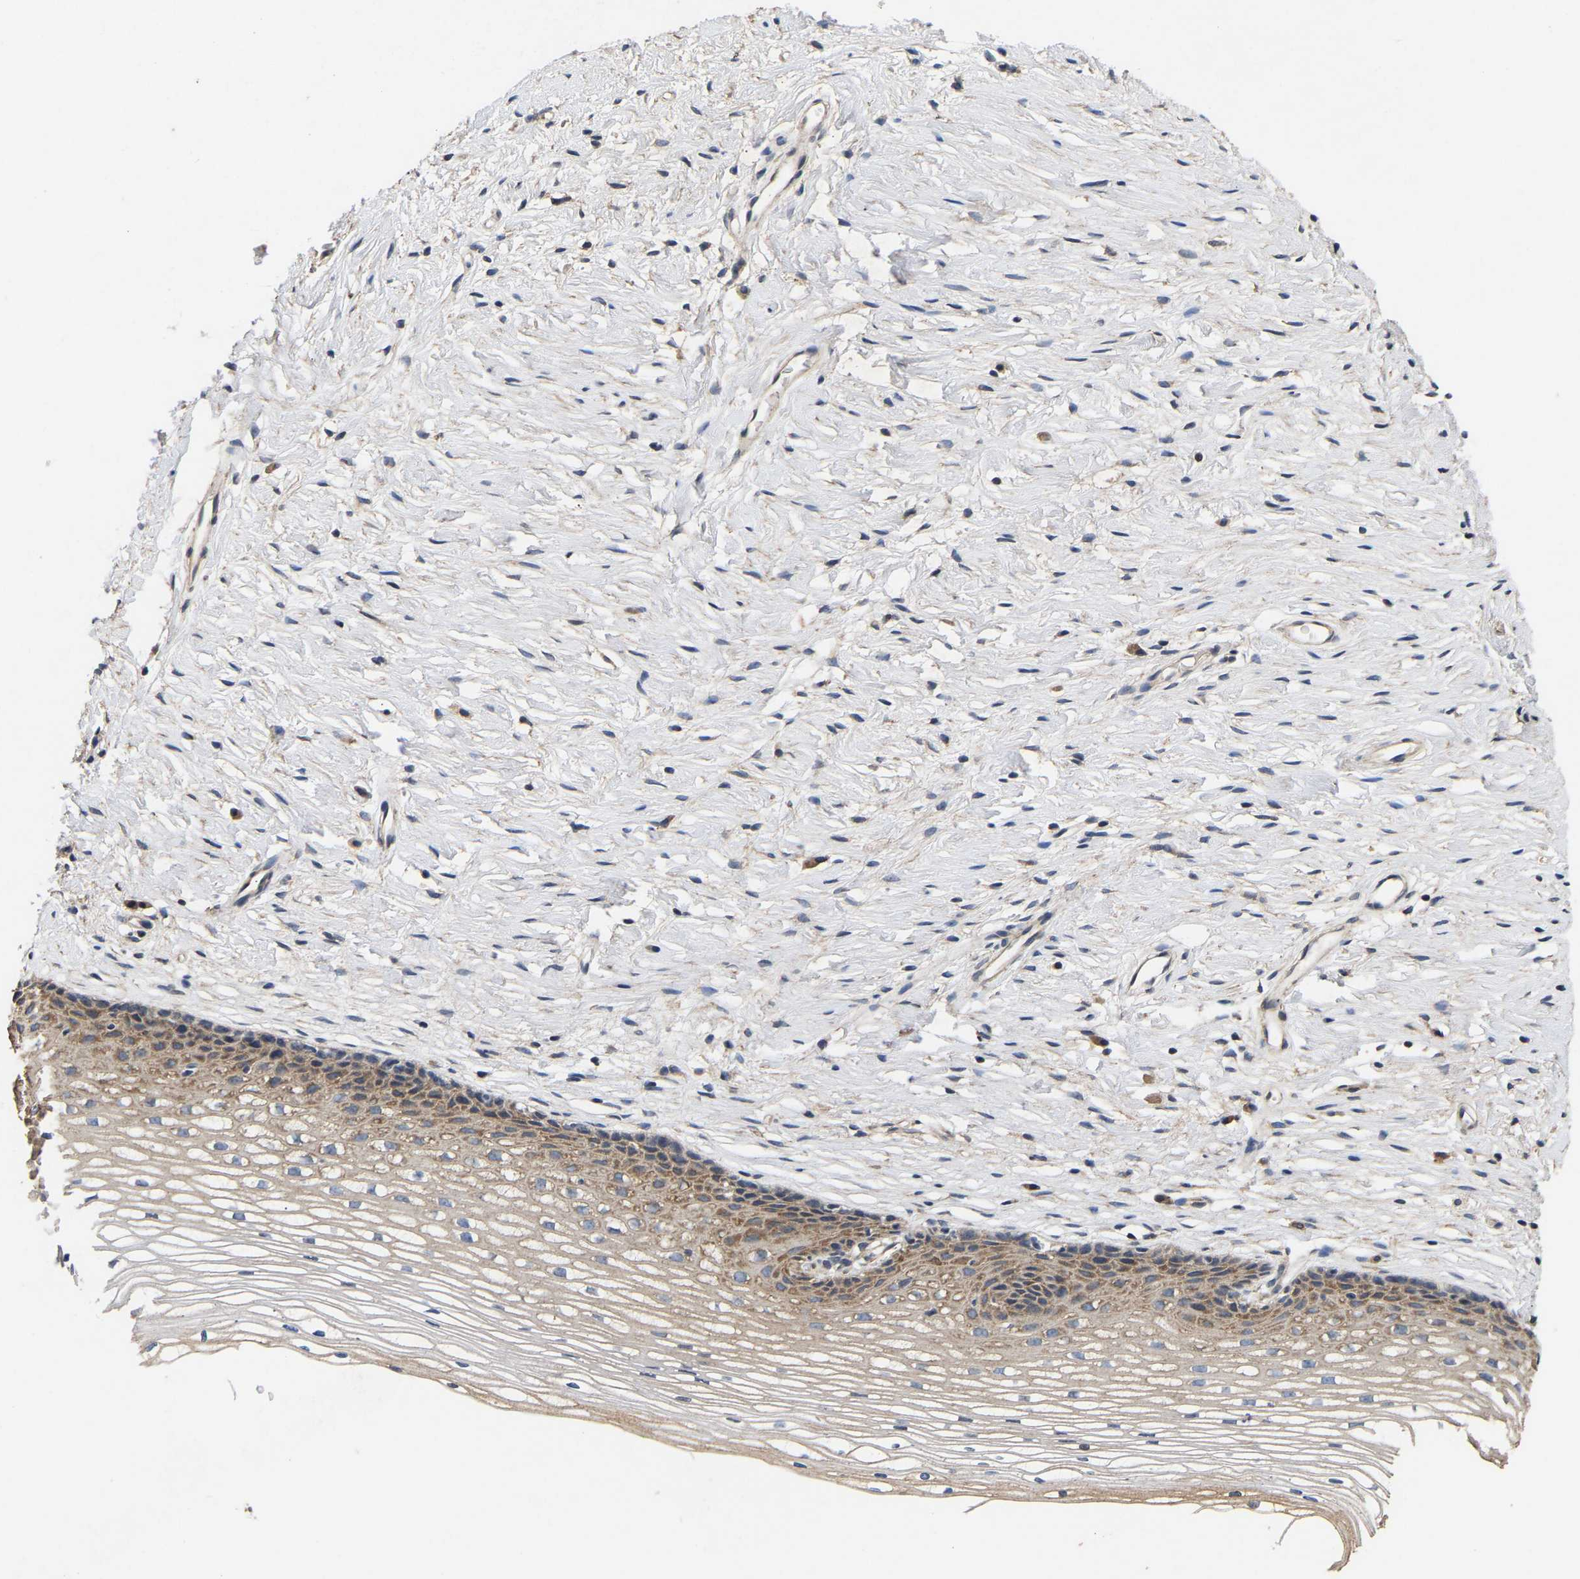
{"staining": {"intensity": "moderate", "quantity": "<25%", "location": "cytoplasmic/membranous"}, "tissue": "cervix", "cell_type": "Squamous epithelial cells", "image_type": "normal", "snomed": [{"axis": "morphology", "description": "Normal tissue, NOS"}, {"axis": "topography", "description": "Cervix"}], "caption": "Immunohistochemical staining of benign cervix reveals <25% levels of moderate cytoplasmic/membranous protein positivity in about <25% of squamous epithelial cells.", "gene": "AIMP2", "patient": {"sex": "female", "age": 77}}